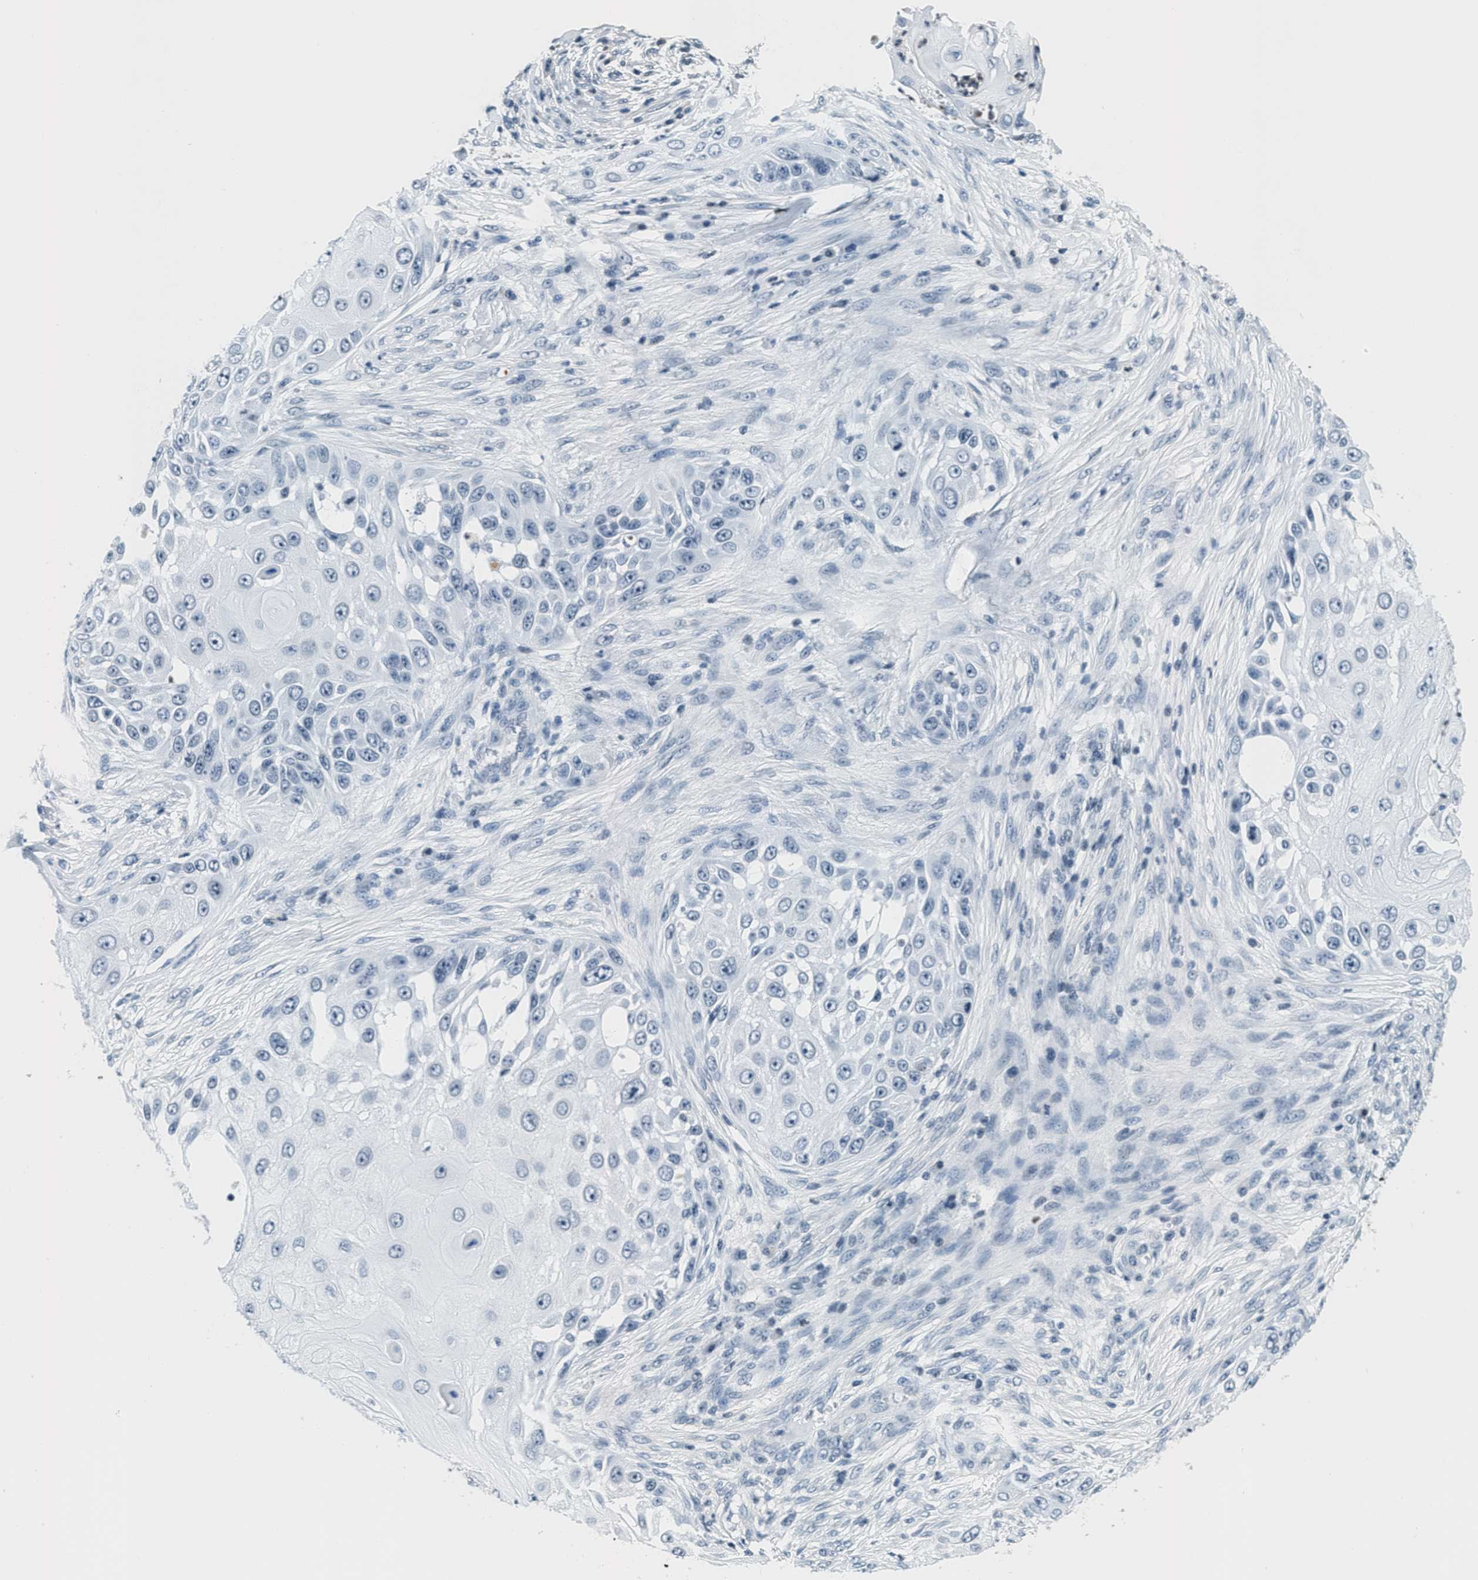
{"staining": {"intensity": "negative", "quantity": "none", "location": "none"}, "tissue": "skin cancer", "cell_type": "Tumor cells", "image_type": "cancer", "snomed": [{"axis": "morphology", "description": "Squamous cell carcinoma, NOS"}, {"axis": "topography", "description": "Skin"}], "caption": "This photomicrograph is of skin squamous cell carcinoma stained with immunohistochemistry to label a protein in brown with the nuclei are counter-stained blue. There is no staining in tumor cells. Nuclei are stained in blue.", "gene": "CA4", "patient": {"sex": "female", "age": 44}}